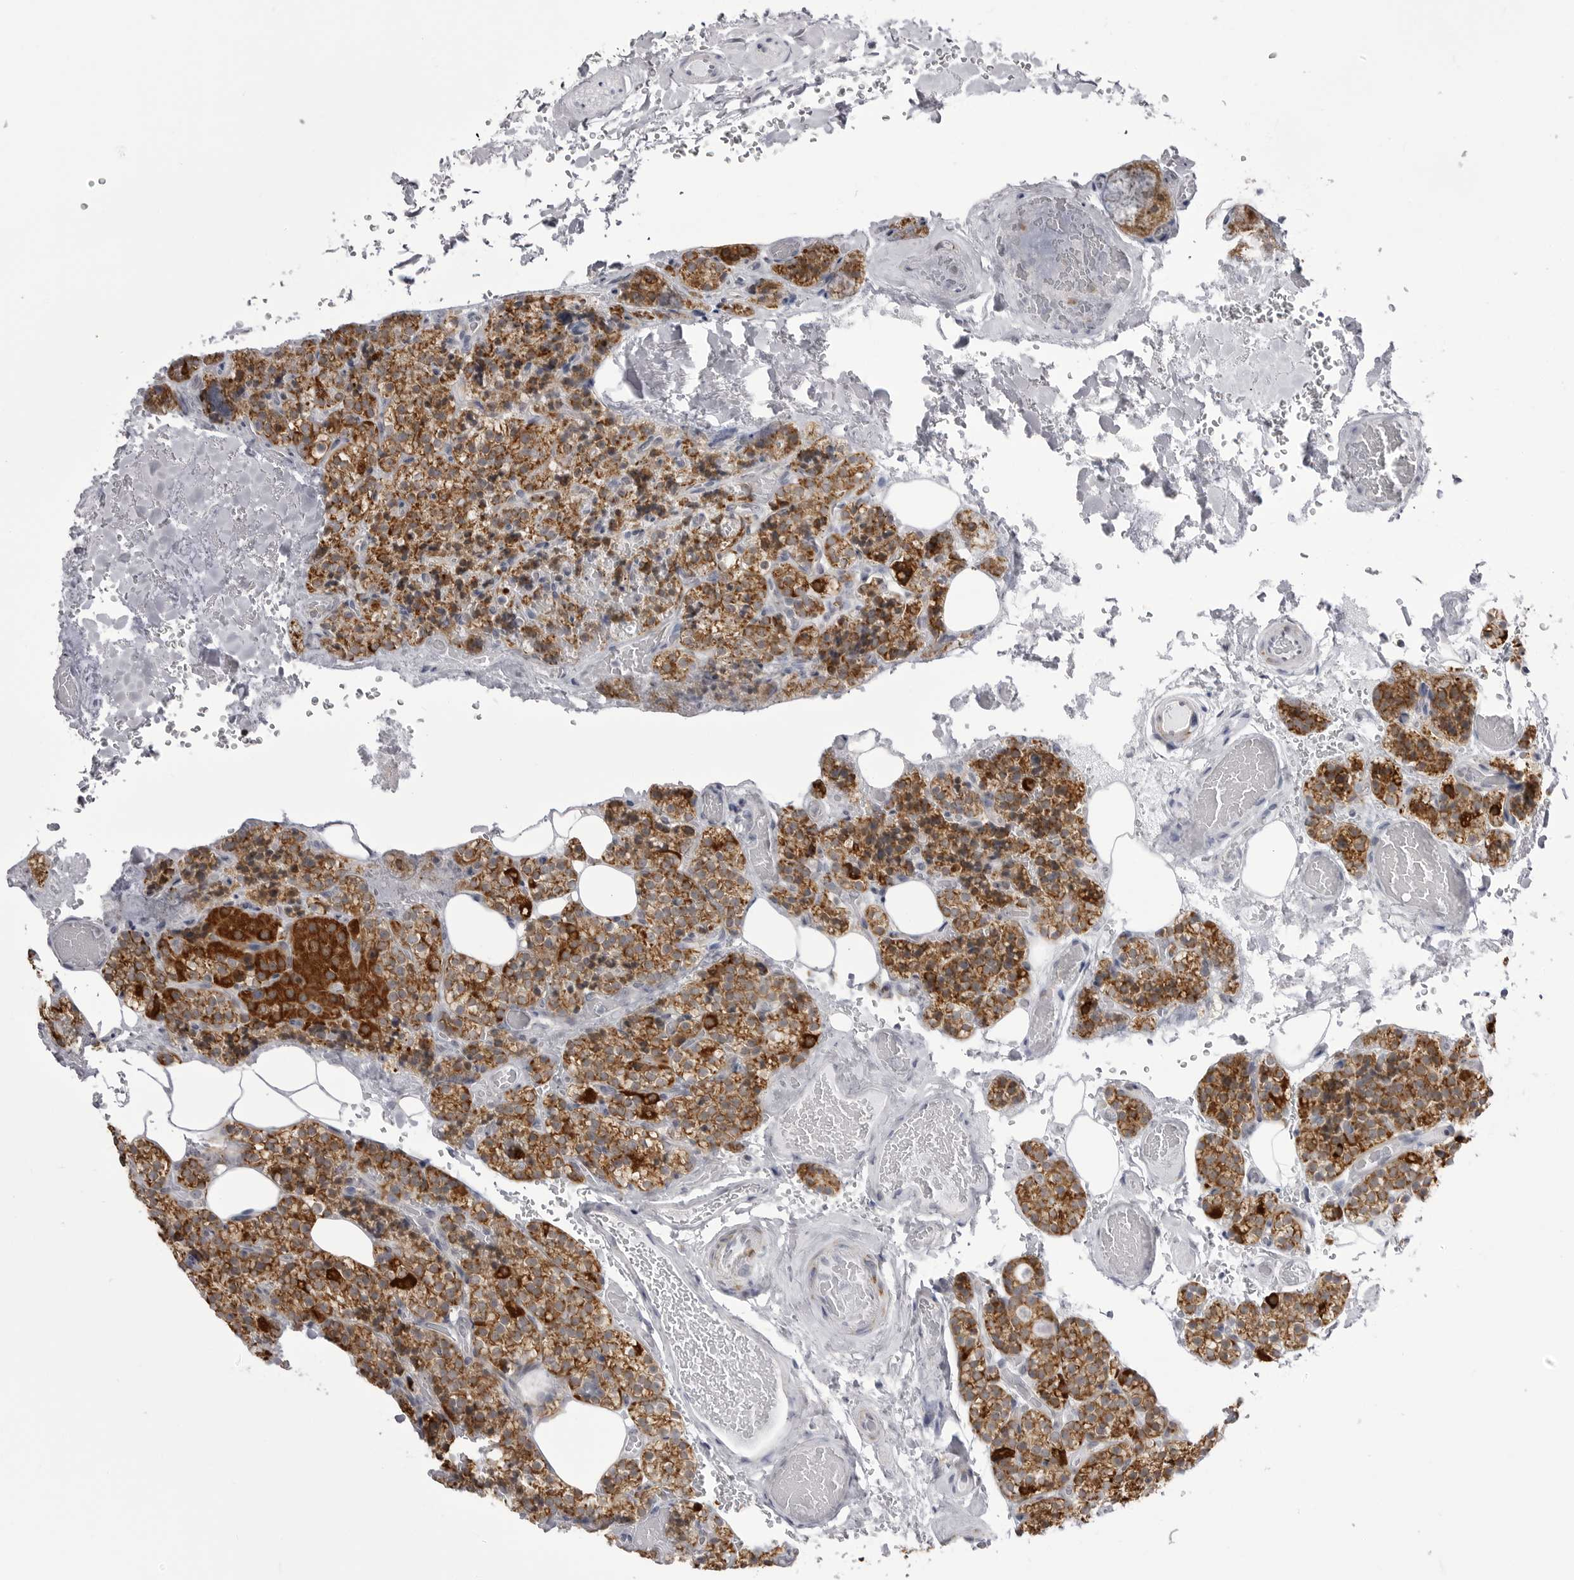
{"staining": {"intensity": "strong", "quantity": ">75%", "location": "cytoplasmic/membranous"}, "tissue": "parathyroid gland", "cell_type": "Glandular cells", "image_type": "normal", "snomed": [{"axis": "morphology", "description": "Normal tissue, NOS"}, {"axis": "topography", "description": "Parathyroid gland"}], "caption": "Strong cytoplasmic/membranous protein staining is seen in approximately >75% of glandular cells in parathyroid gland. Ihc stains the protein of interest in brown and the nuclei are stained blue.", "gene": "FH", "patient": {"sex": "male", "age": 87}}